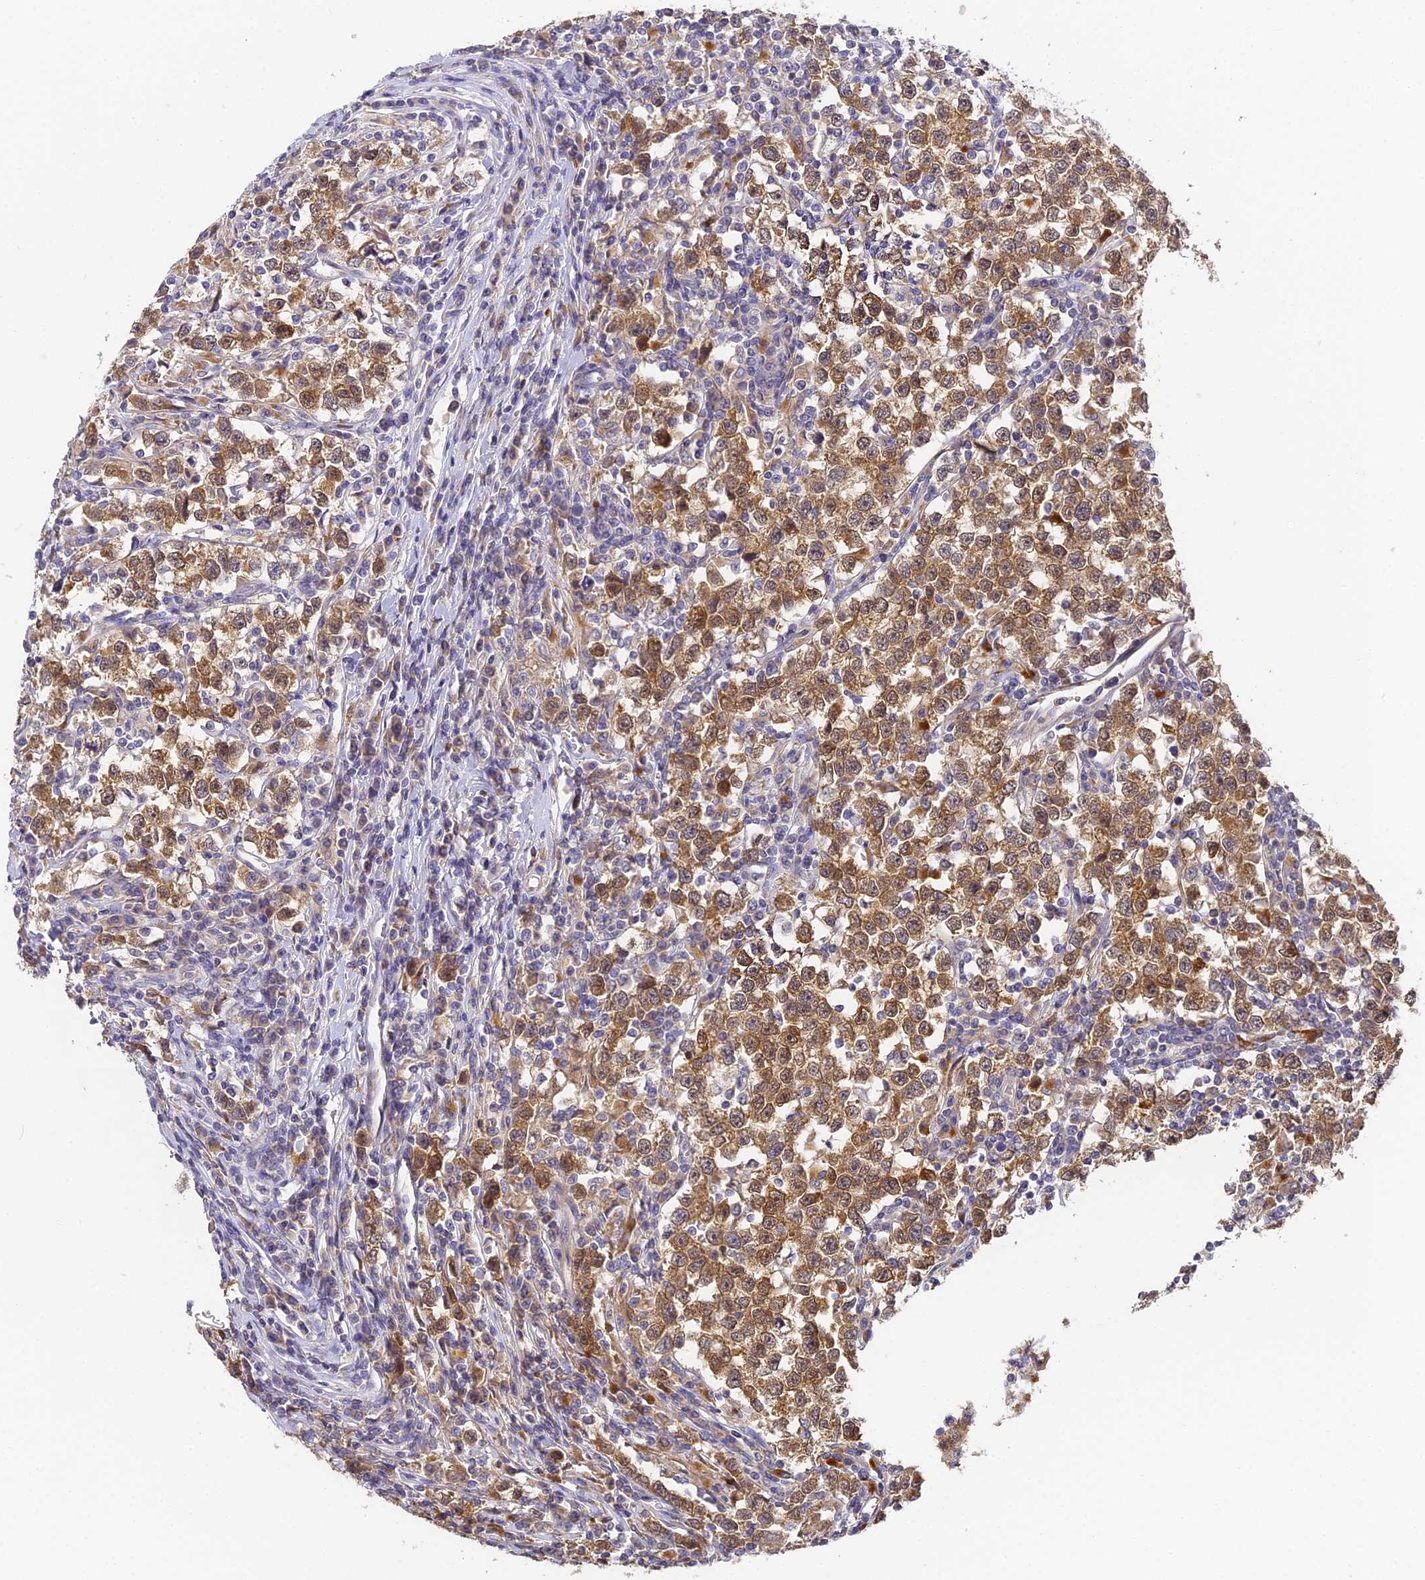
{"staining": {"intensity": "moderate", "quantity": ">75%", "location": "cytoplasmic/membranous,nuclear"}, "tissue": "testis cancer", "cell_type": "Tumor cells", "image_type": "cancer", "snomed": [{"axis": "morphology", "description": "Normal tissue, NOS"}, {"axis": "morphology", "description": "Seminoma, NOS"}, {"axis": "topography", "description": "Testis"}], "caption": "There is medium levels of moderate cytoplasmic/membranous and nuclear positivity in tumor cells of testis cancer (seminoma), as demonstrated by immunohistochemical staining (brown color).", "gene": "YAE1", "patient": {"sex": "male", "age": 43}}